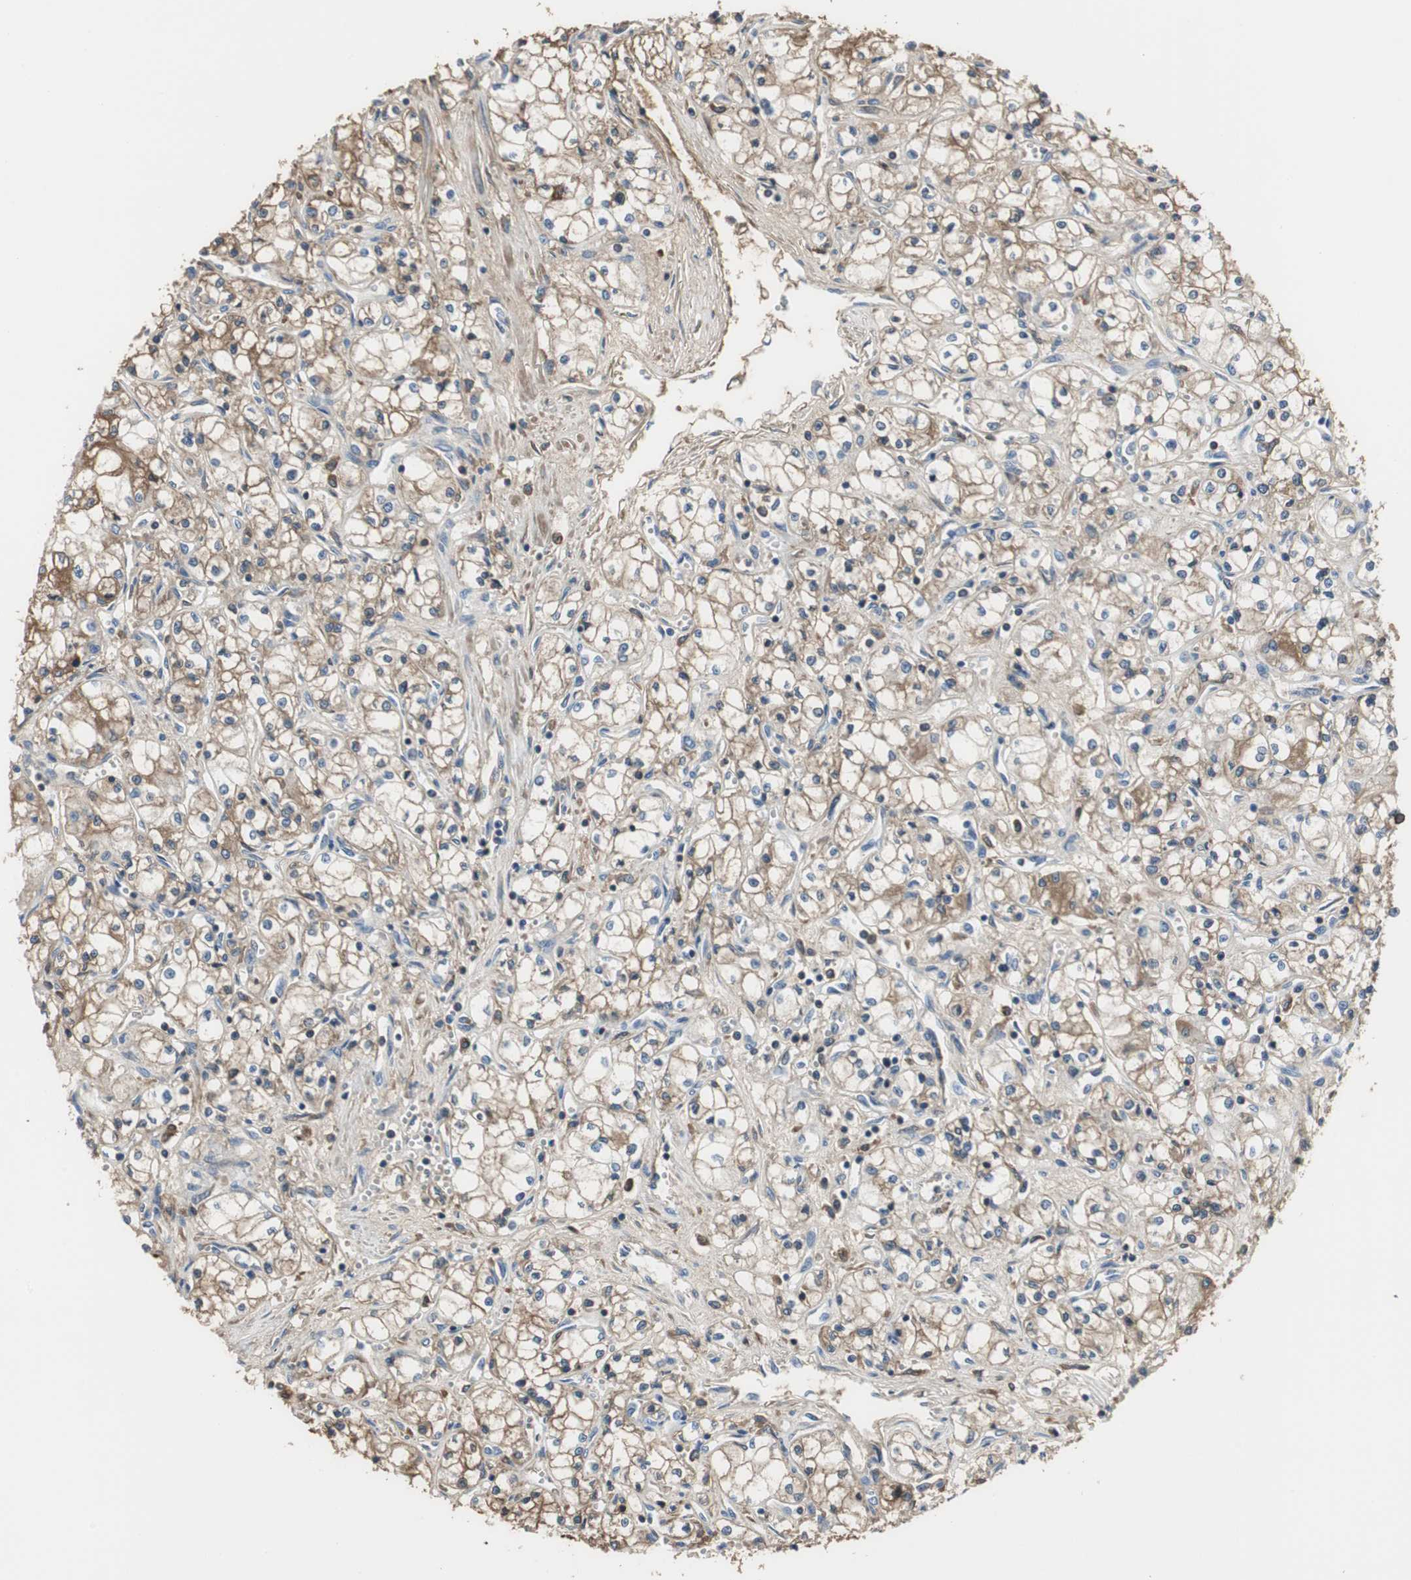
{"staining": {"intensity": "negative", "quantity": "none", "location": "none"}, "tissue": "renal cancer", "cell_type": "Tumor cells", "image_type": "cancer", "snomed": [{"axis": "morphology", "description": "Normal tissue, NOS"}, {"axis": "morphology", "description": "Adenocarcinoma, NOS"}, {"axis": "topography", "description": "Kidney"}], "caption": "Micrograph shows no significant protein expression in tumor cells of adenocarcinoma (renal).", "gene": "IGHA1", "patient": {"sex": "male", "age": 59}}